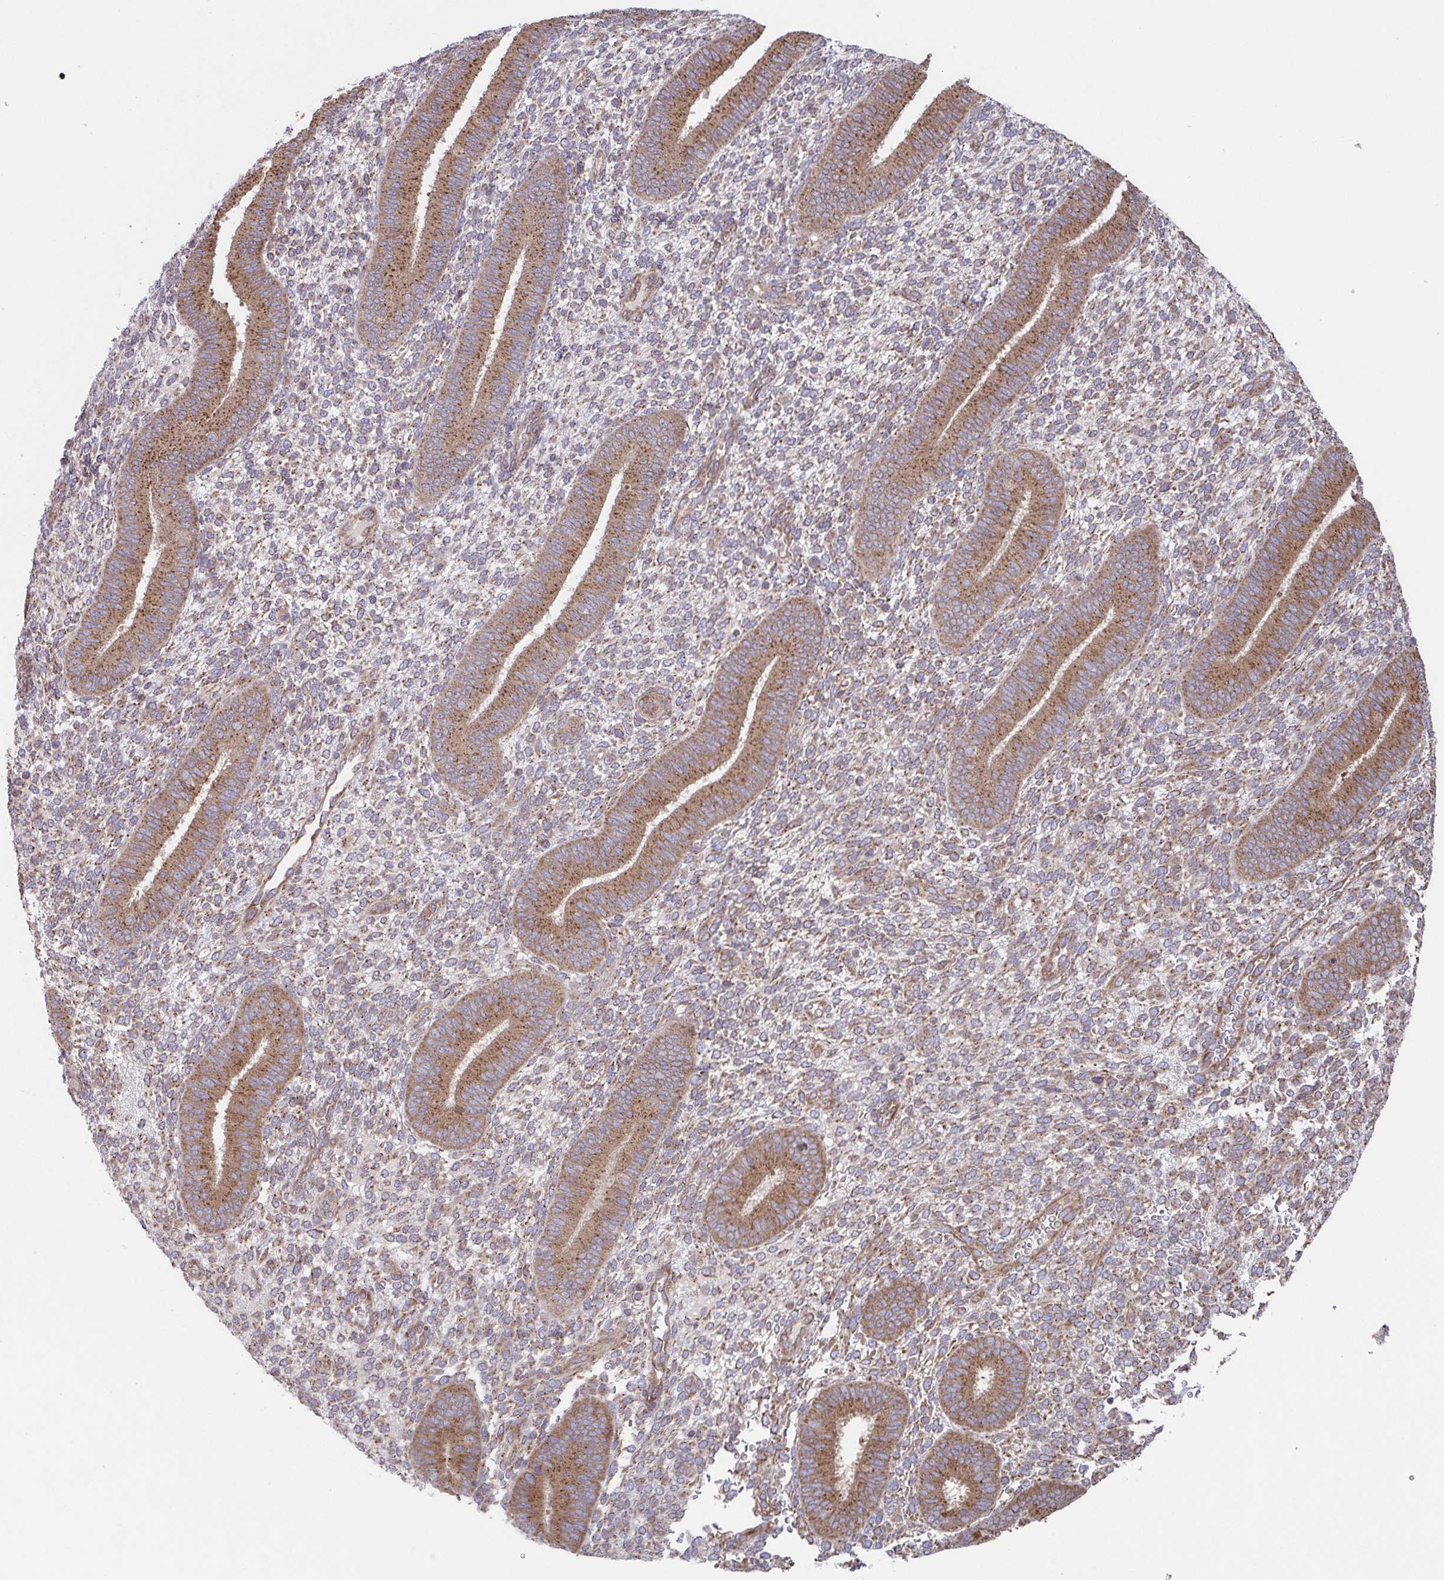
{"staining": {"intensity": "weak", "quantity": "25%-75%", "location": "cytoplasmic/membranous"}, "tissue": "endometrium", "cell_type": "Cells in endometrial stroma", "image_type": "normal", "snomed": [{"axis": "morphology", "description": "Normal tissue, NOS"}, {"axis": "topography", "description": "Endometrium"}], "caption": "A histopathology image showing weak cytoplasmic/membranous positivity in approximately 25%-75% of cells in endometrial stroma in benign endometrium, as visualized by brown immunohistochemical staining.", "gene": "COPB1", "patient": {"sex": "female", "age": 39}}